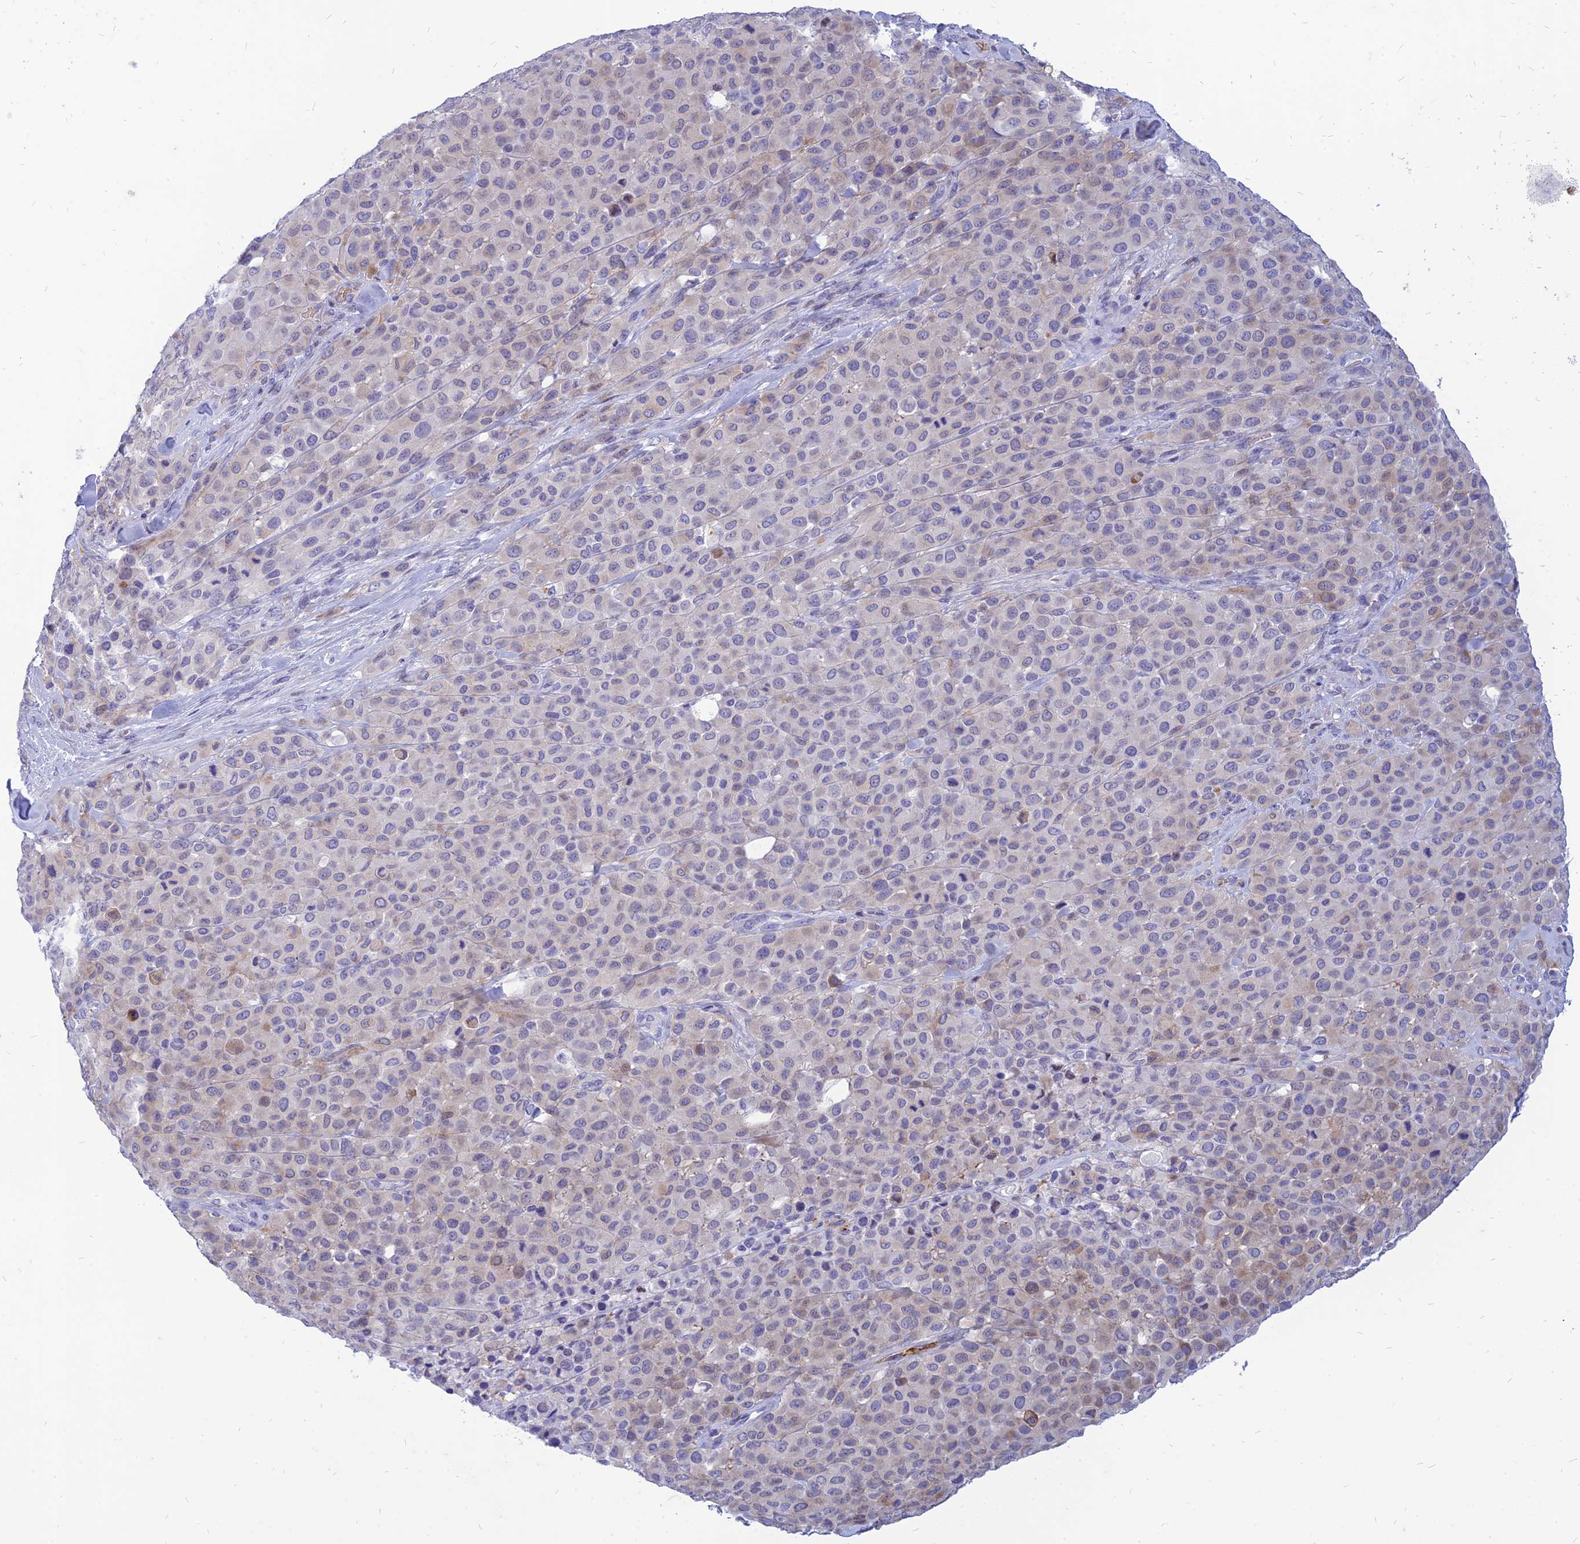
{"staining": {"intensity": "negative", "quantity": "none", "location": "none"}, "tissue": "melanoma", "cell_type": "Tumor cells", "image_type": "cancer", "snomed": [{"axis": "morphology", "description": "Malignant melanoma, Metastatic site"}, {"axis": "topography", "description": "Skin"}], "caption": "Image shows no protein expression in tumor cells of malignant melanoma (metastatic site) tissue.", "gene": "HHAT", "patient": {"sex": "female", "age": 81}}